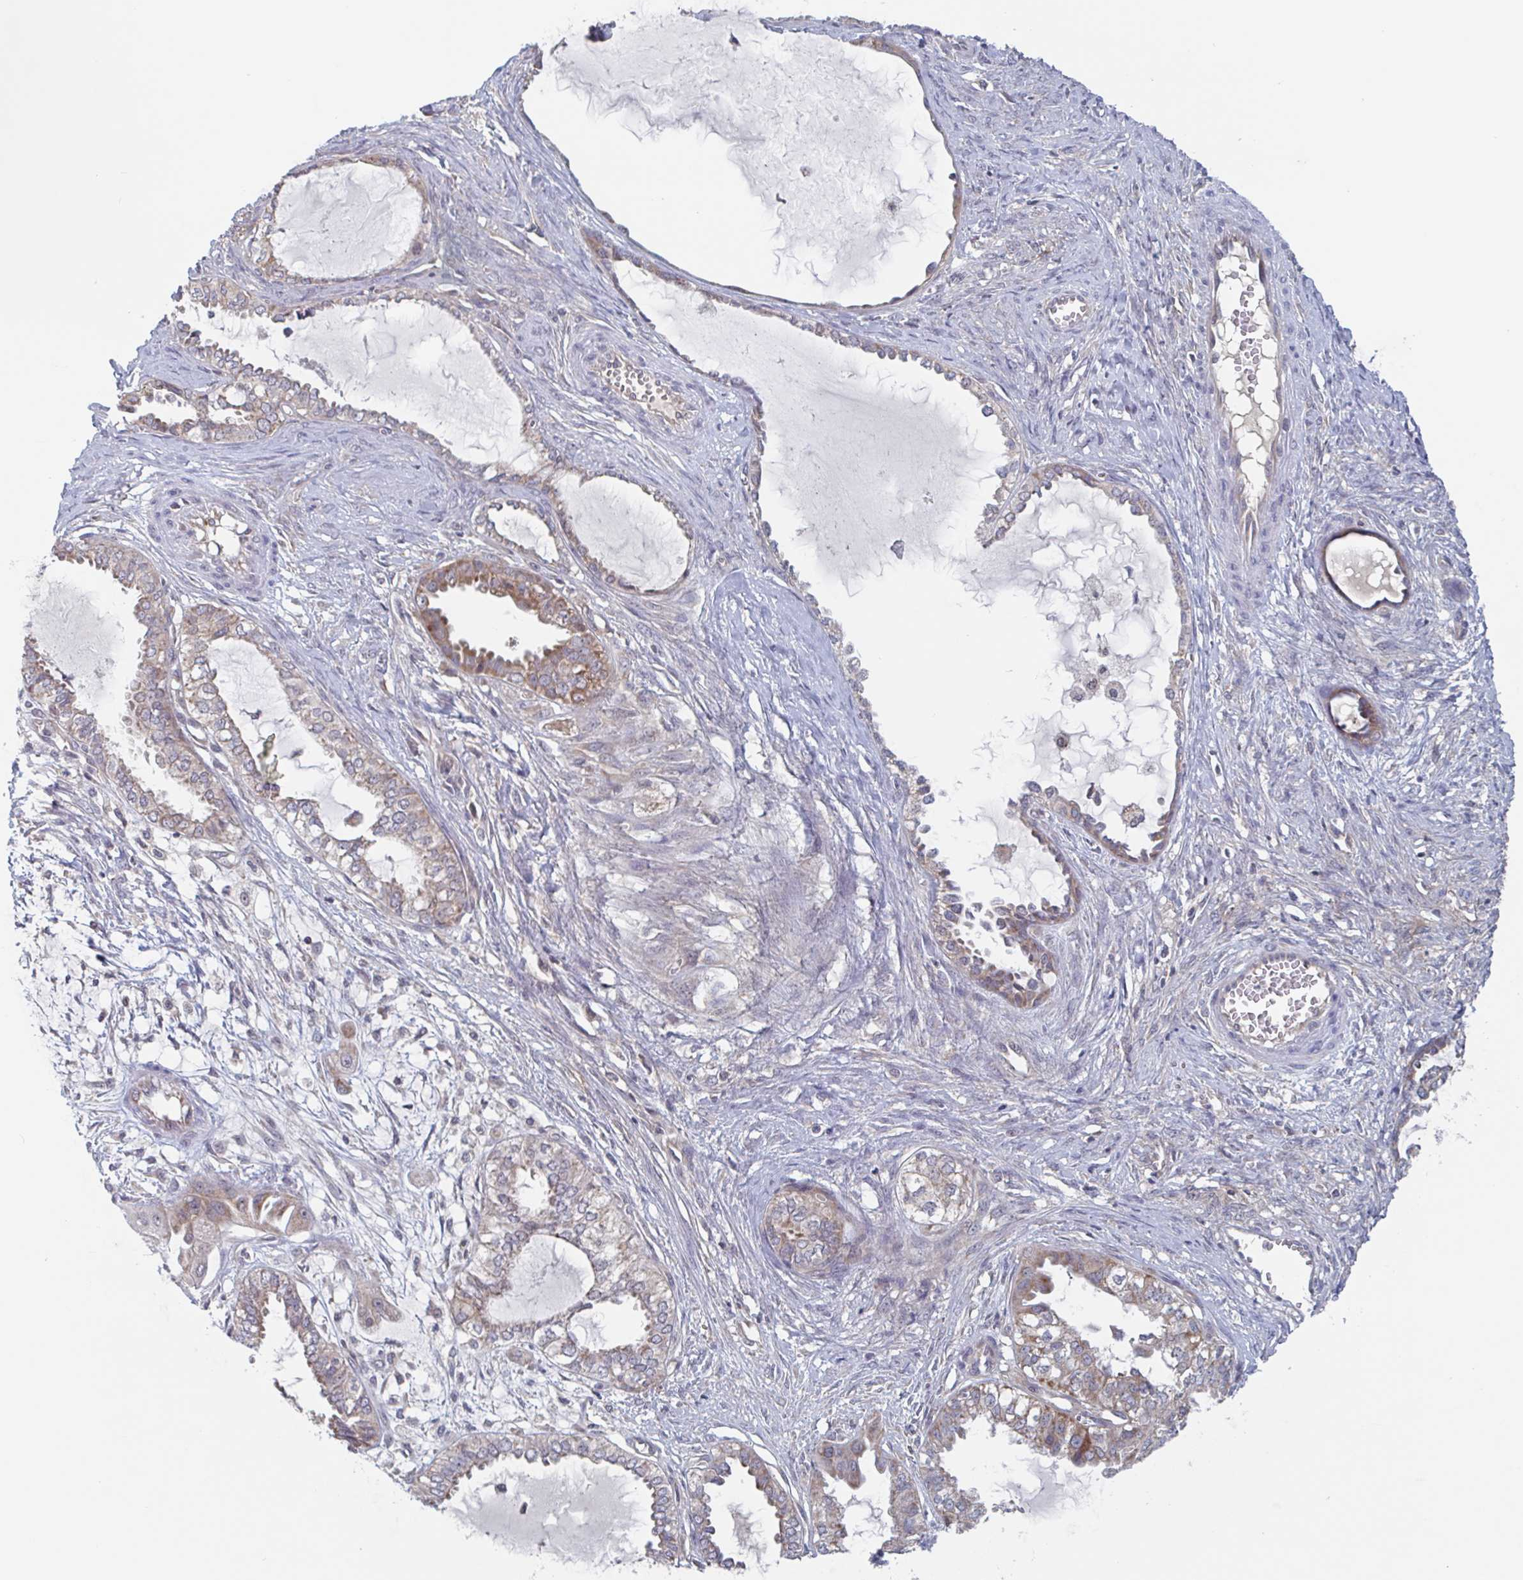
{"staining": {"intensity": "moderate", "quantity": ">75%", "location": "cytoplasmic/membranous"}, "tissue": "ovarian cancer", "cell_type": "Tumor cells", "image_type": "cancer", "snomed": [{"axis": "morphology", "description": "Carcinoma, NOS"}, {"axis": "morphology", "description": "Carcinoma, endometroid"}, {"axis": "topography", "description": "Ovary"}], "caption": "Human ovarian cancer stained for a protein (brown) reveals moderate cytoplasmic/membranous positive staining in approximately >75% of tumor cells.", "gene": "SURF1", "patient": {"sex": "female", "age": 50}}